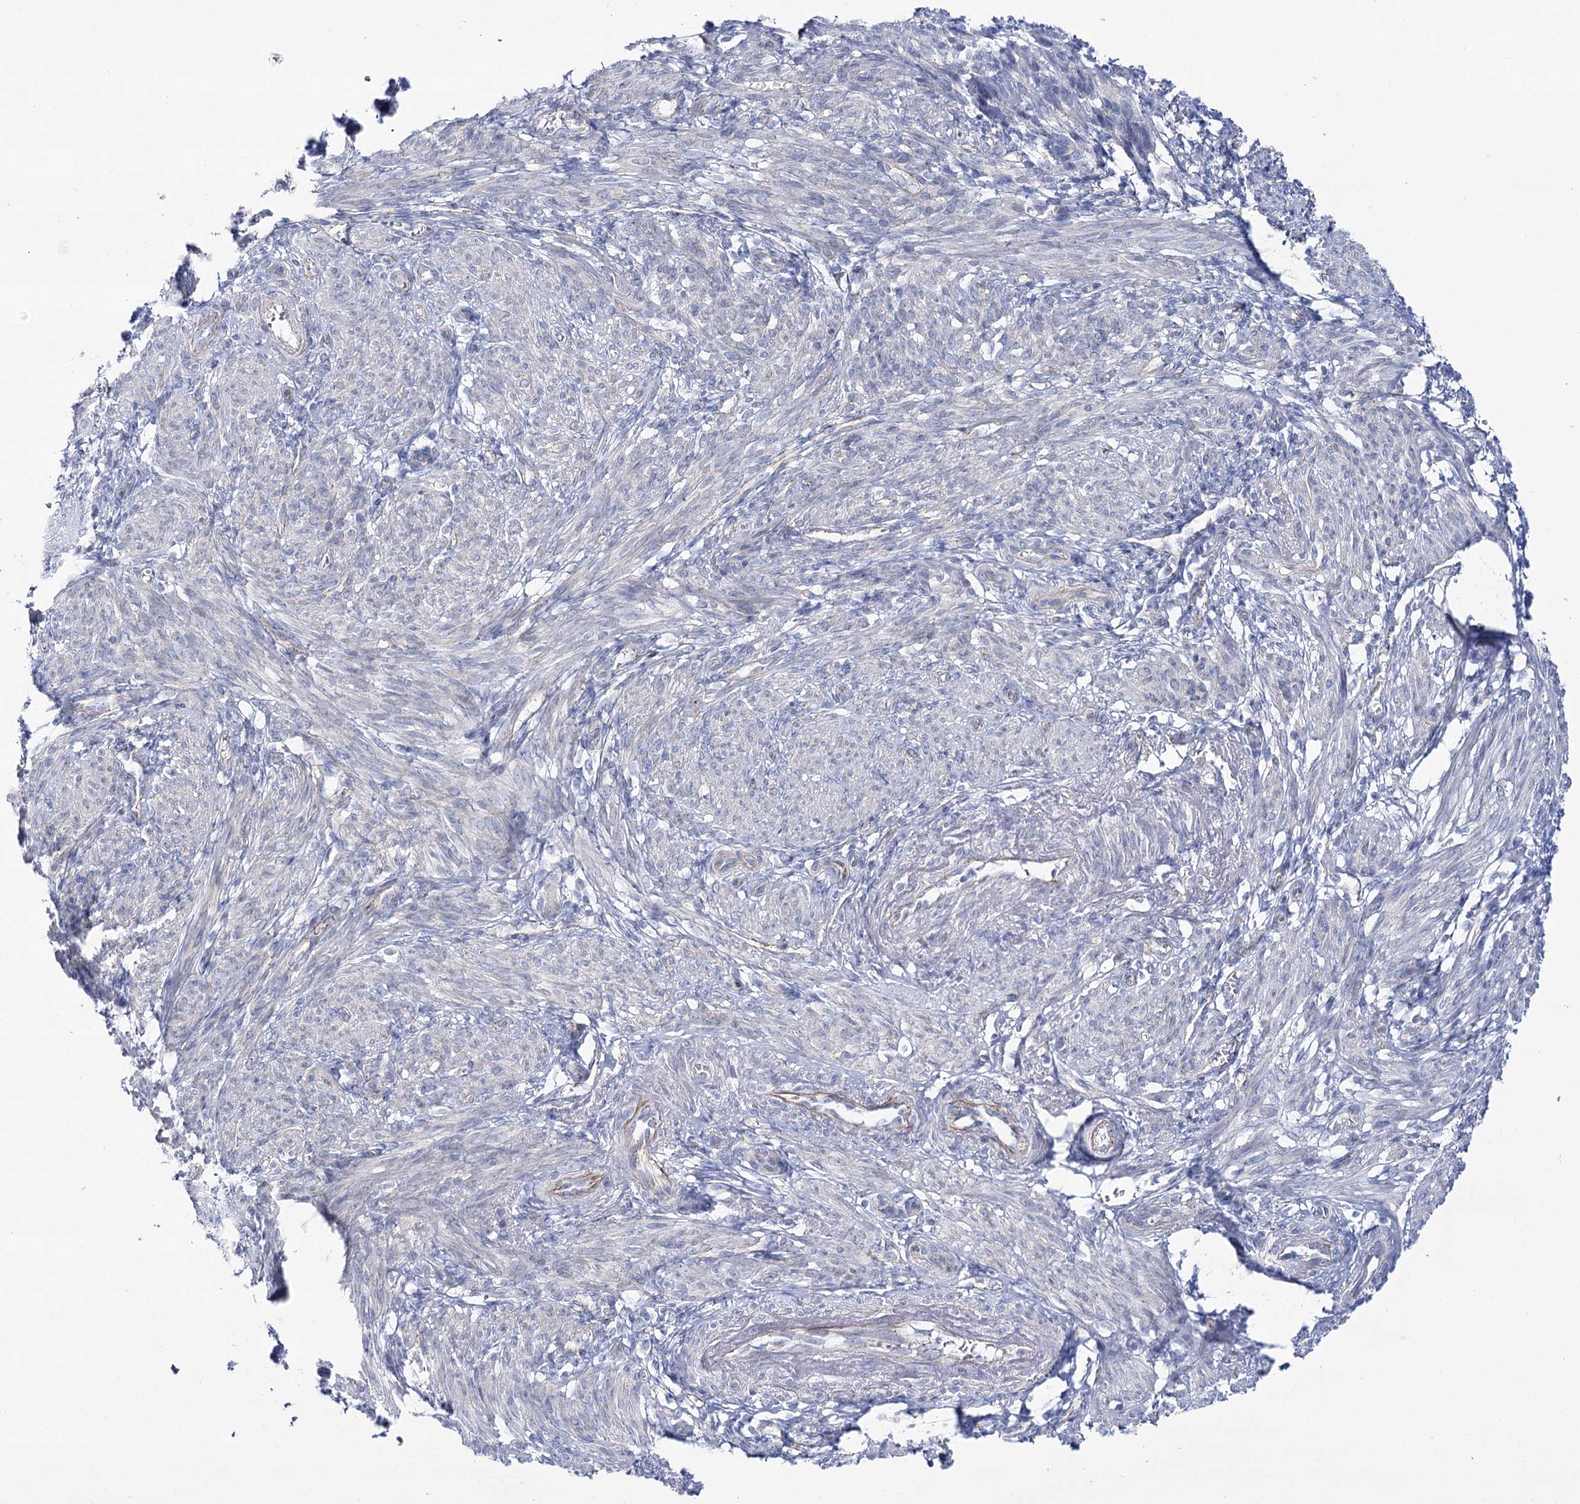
{"staining": {"intensity": "negative", "quantity": "none", "location": "none"}, "tissue": "smooth muscle", "cell_type": "Smooth muscle cells", "image_type": "normal", "snomed": [{"axis": "morphology", "description": "Normal tissue, NOS"}, {"axis": "topography", "description": "Smooth muscle"}], "caption": "Histopathology image shows no protein staining in smooth muscle cells of unremarkable smooth muscle. (DAB immunohistochemistry (IHC), high magnification).", "gene": "NRAP", "patient": {"sex": "female", "age": 39}}